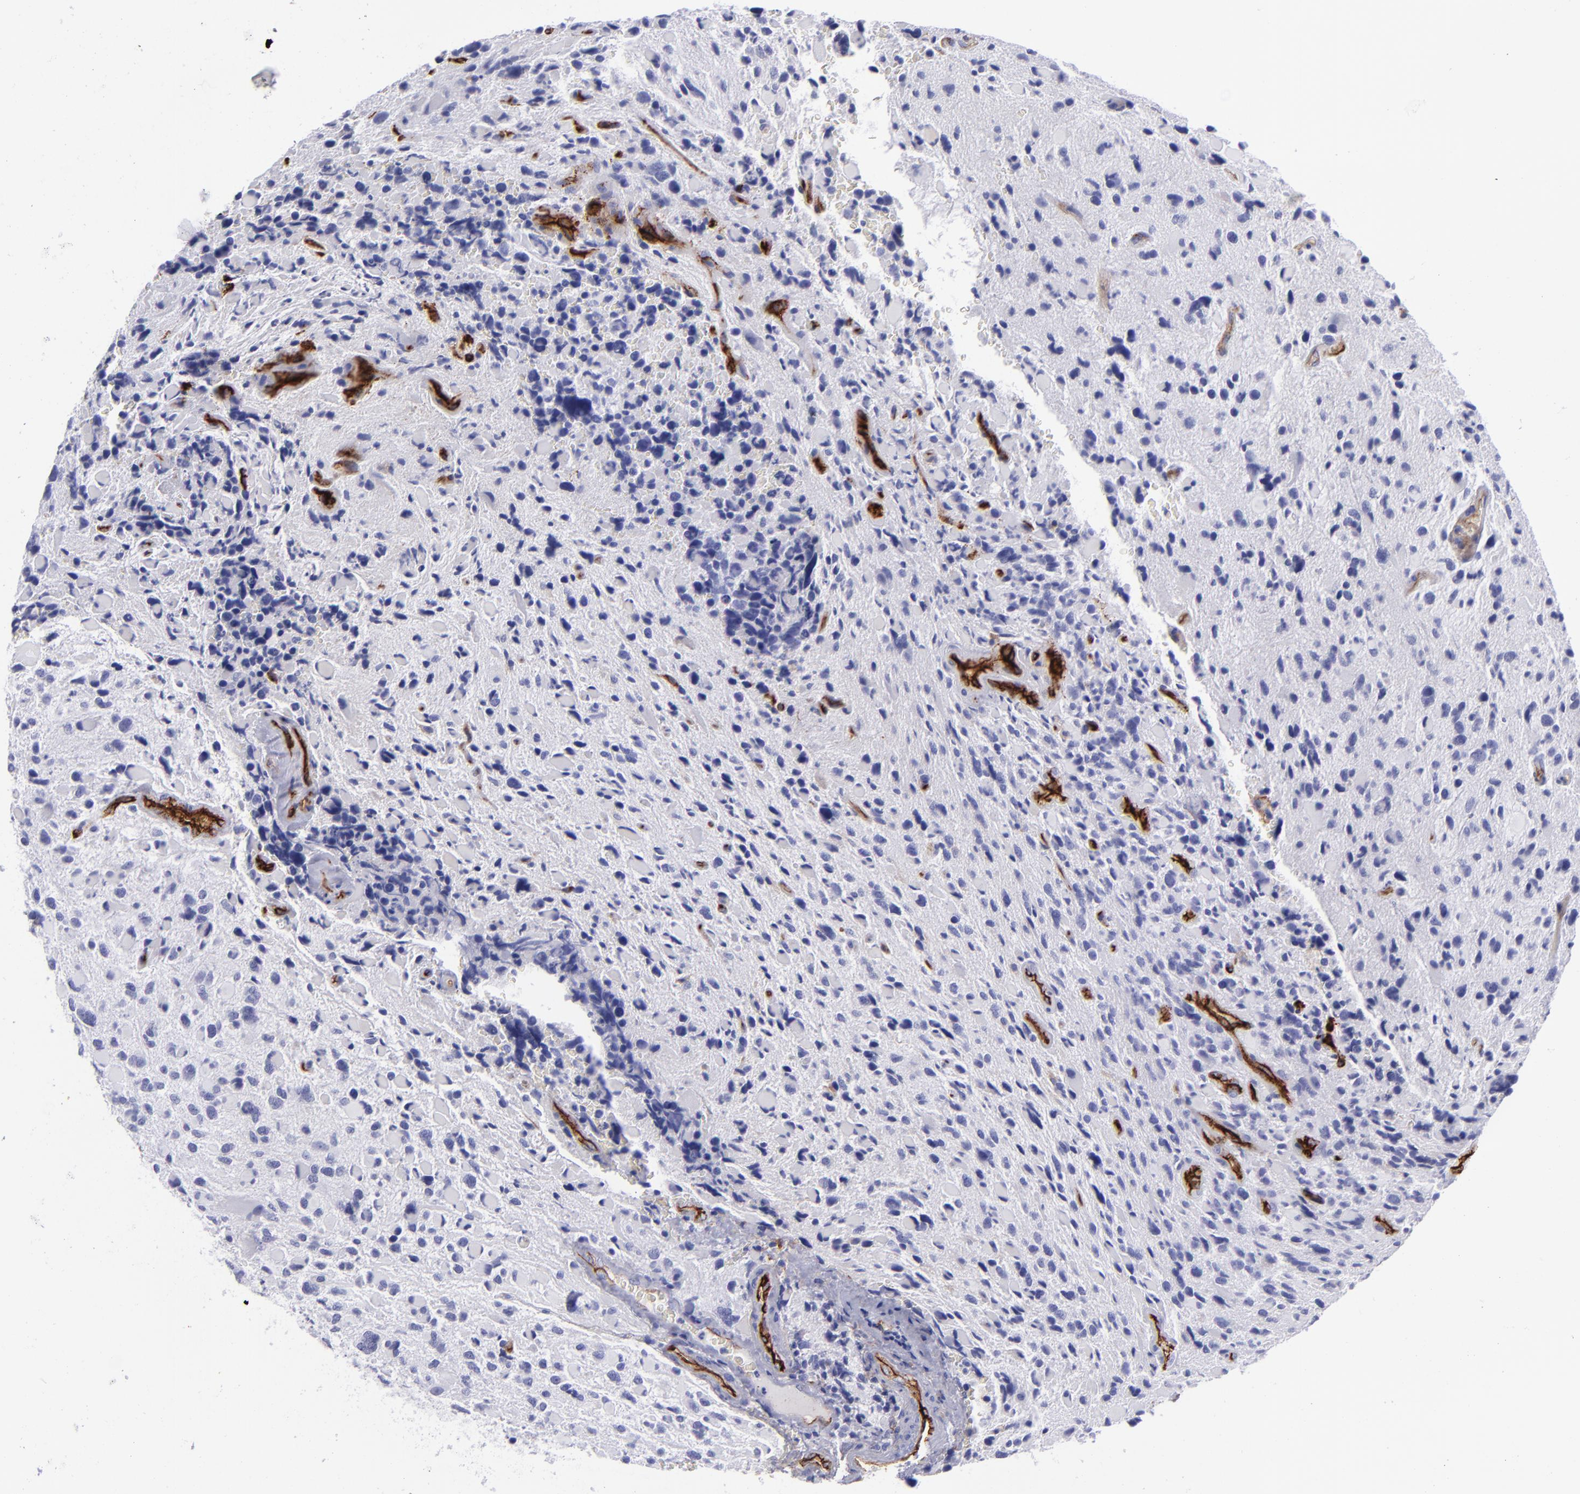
{"staining": {"intensity": "negative", "quantity": "none", "location": "none"}, "tissue": "glioma", "cell_type": "Tumor cells", "image_type": "cancer", "snomed": [{"axis": "morphology", "description": "Glioma, malignant, High grade"}, {"axis": "topography", "description": "Brain"}], "caption": "Protein analysis of glioma displays no significant expression in tumor cells.", "gene": "ACE", "patient": {"sex": "female", "age": 37}}